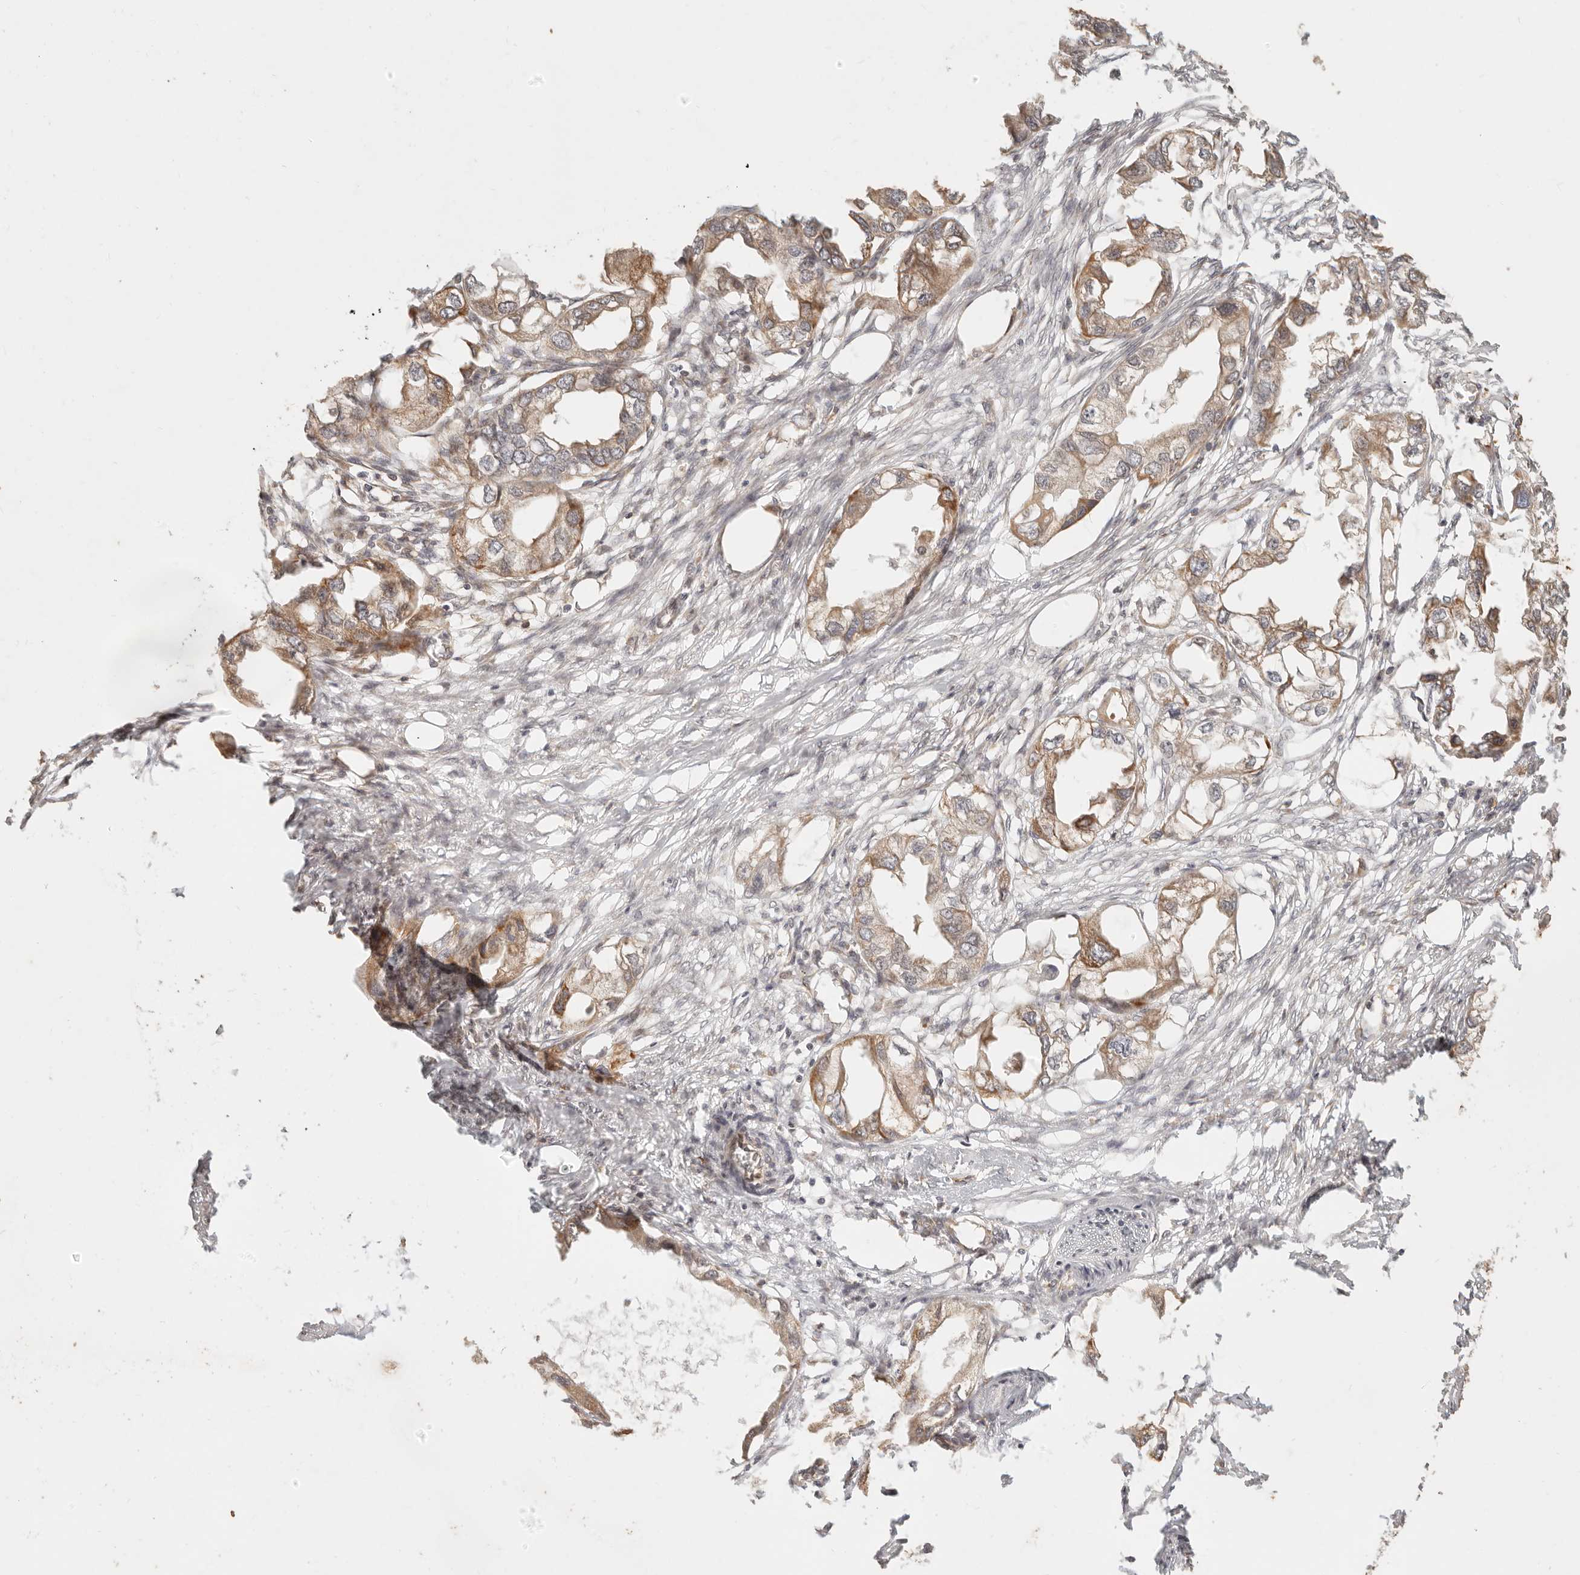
{"staining": {"intensity": "moderate", "quantity": ">75%", "location": "cytoplasmic/membranous"}, "tissue": "endometrial cancer", "cell_type": "Tumor cells", "image_type": "cancer", "snomed": [{"axis": "morphology", "description": "Adenocarcinoma, NOS"}, {"axis": "morphology", "description": "Adenocarcinoma, metastatic, NOS"}, {"axis": "topography", "description": "Adipose tissue"}, {"axis": "topography", "description": "Endometrium"}], "caption": "Endometrial cancer (metastatic adenocarcinoma) stained with a brown dye exhibits moderate cytoplasmic/membranous positive expression in about >75% of tumor cells.", "gene": "TIMM17A", "patient": {"sex": "female", "age": 67}}